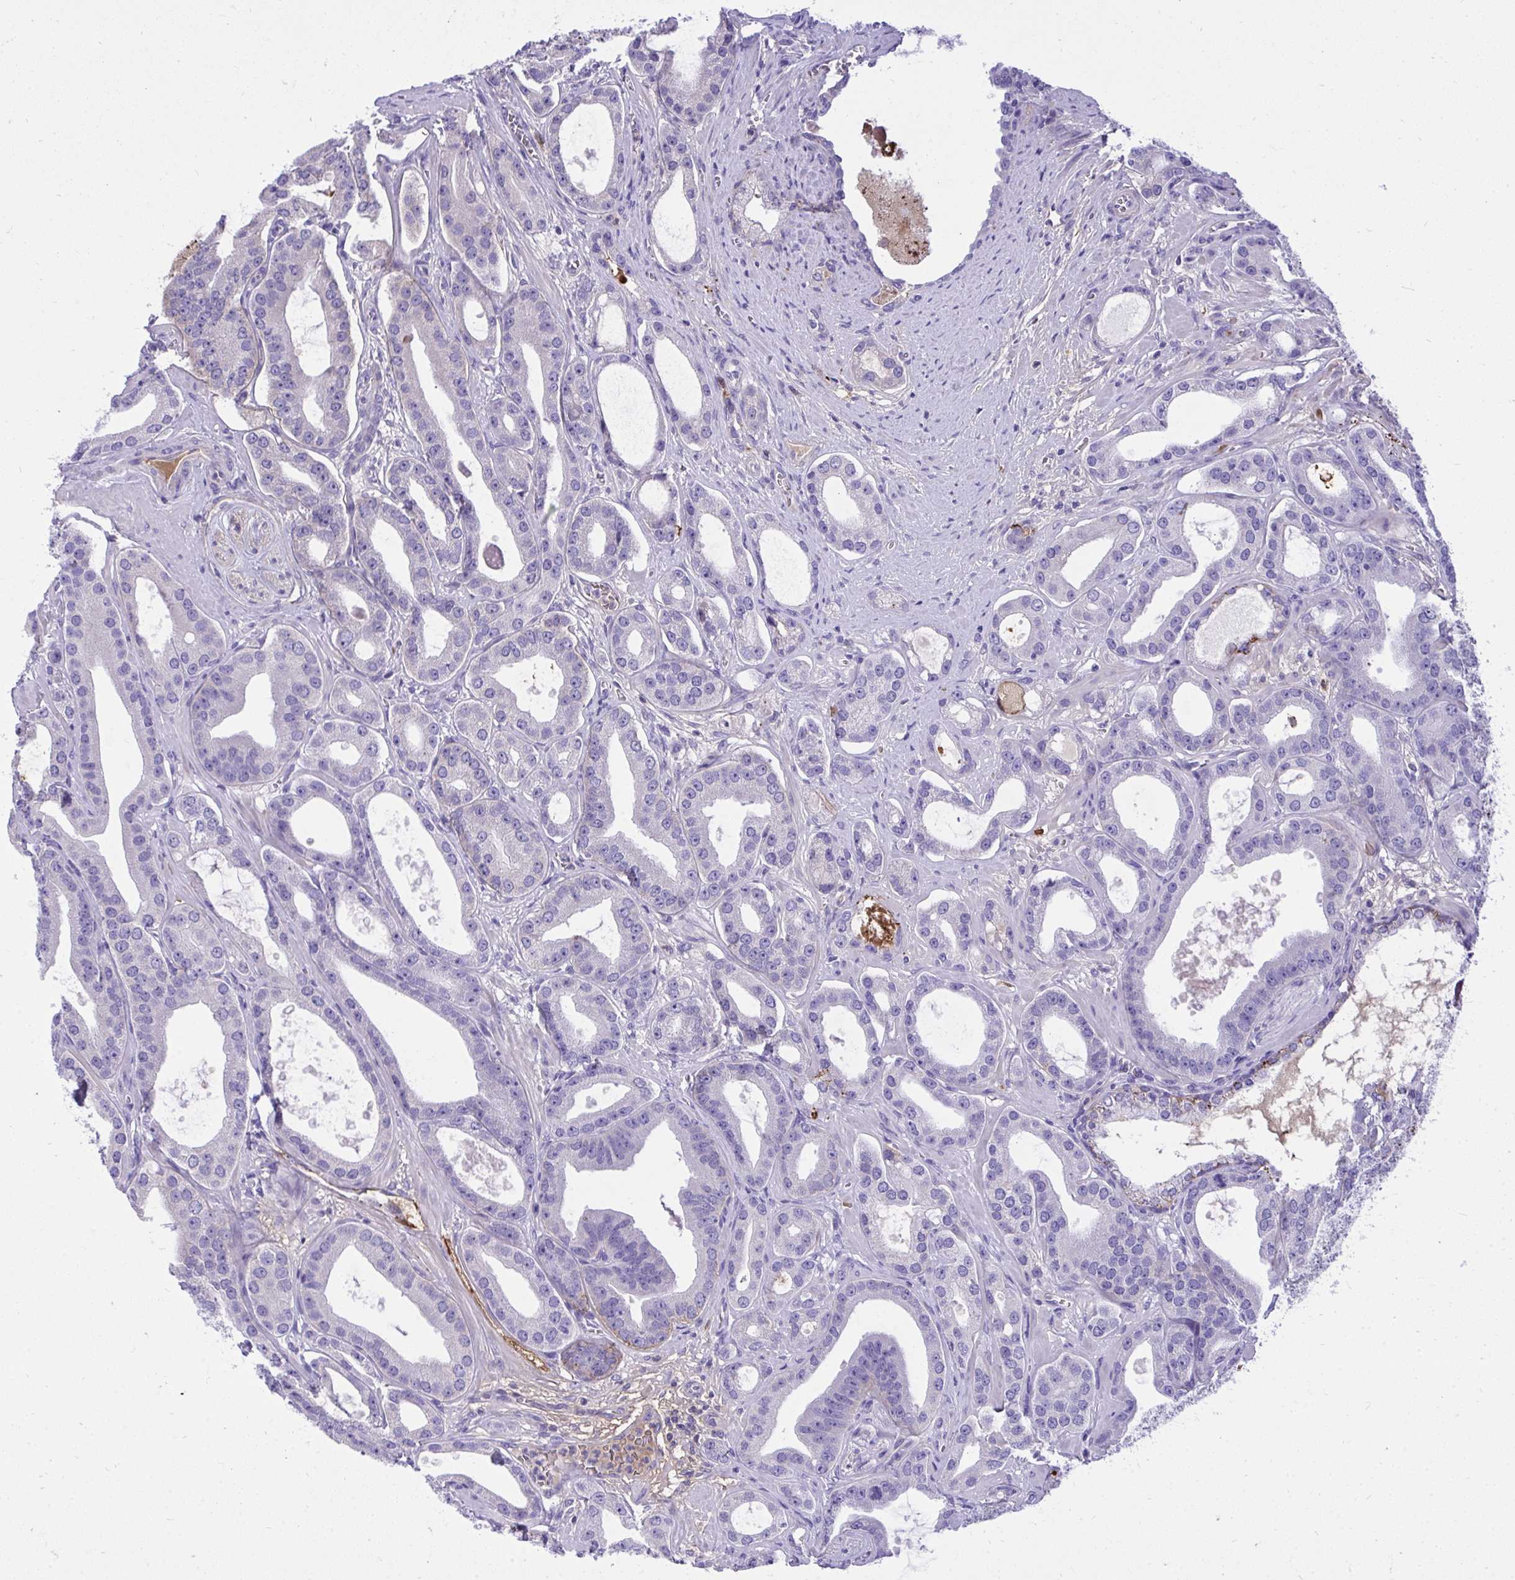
{"staining": {"intensity": "negative", "quantity": "none", "location": "none"}, "tissue": "prostate cancer", "cell_type": "Tumor cells", "image_type": "cancer", "snomed": [{"axis": "morphology", "description": "Adenocarcinoma, High grade"}, {"axis": "topography", "description": "Prostate"}], "caption": "Immunohistochemistry of prostate adenocarcinoma (high-grade) displays no positivity in tumor cells.", "gene": "HRG", "patient": {"sex": "male", "age": 65}}